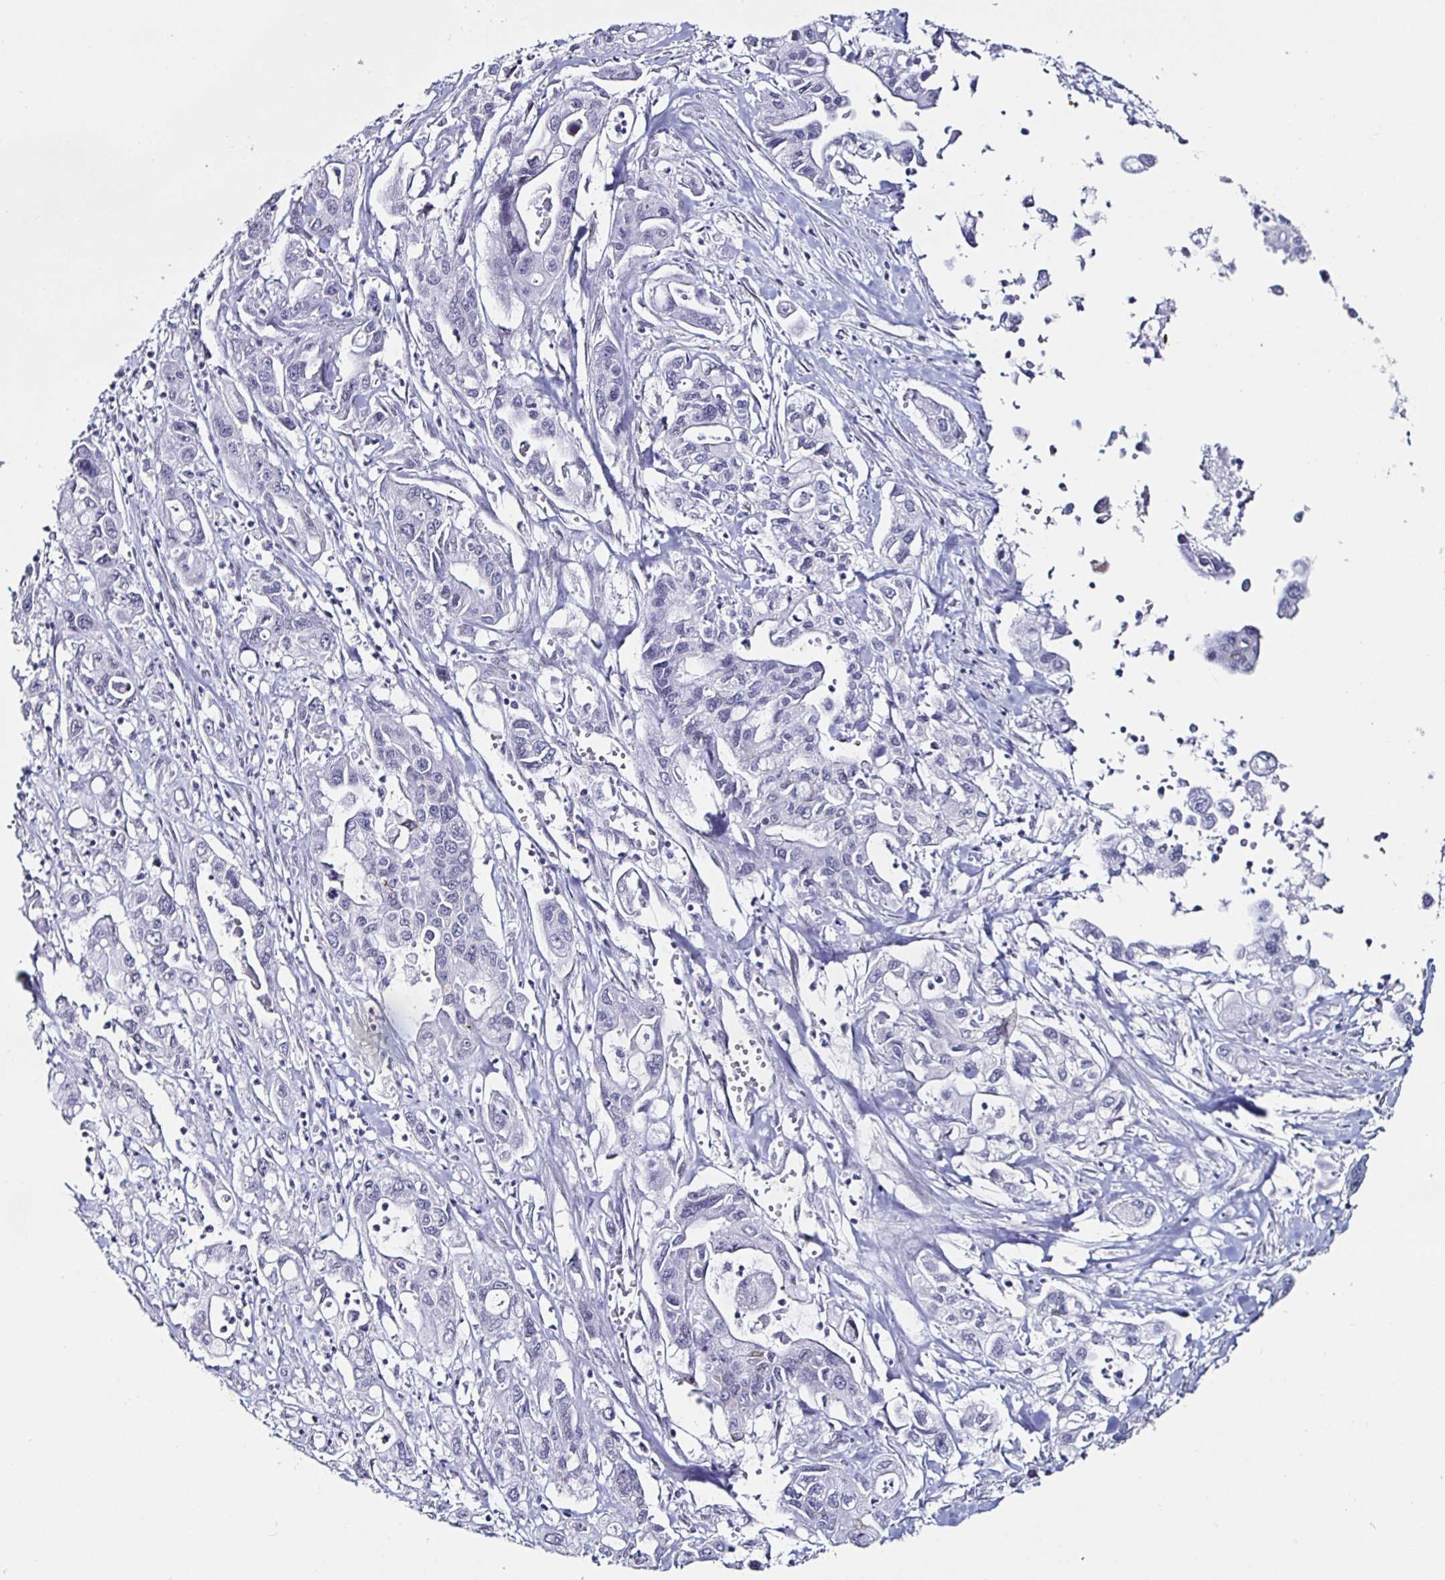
{"staining": {"intensity": "negative", "quantity": "none", "location": "none"}, "tissue": "pancreatic cancer", "cell_type": "Tumor cells", "image_type": "cancer", "snomed": [{"axis": "morphology", "description": "Adenocarcinoma, NOS"}, {"axis": "topography", "description": "Pancreas"}], "caption": "Immunohistochemical staining of human pancreatic adenocarcinoma exhibits no significant staining in tumor cells.", "gene": "KRT4", "patient": {"sex": "male", "age": 62}}